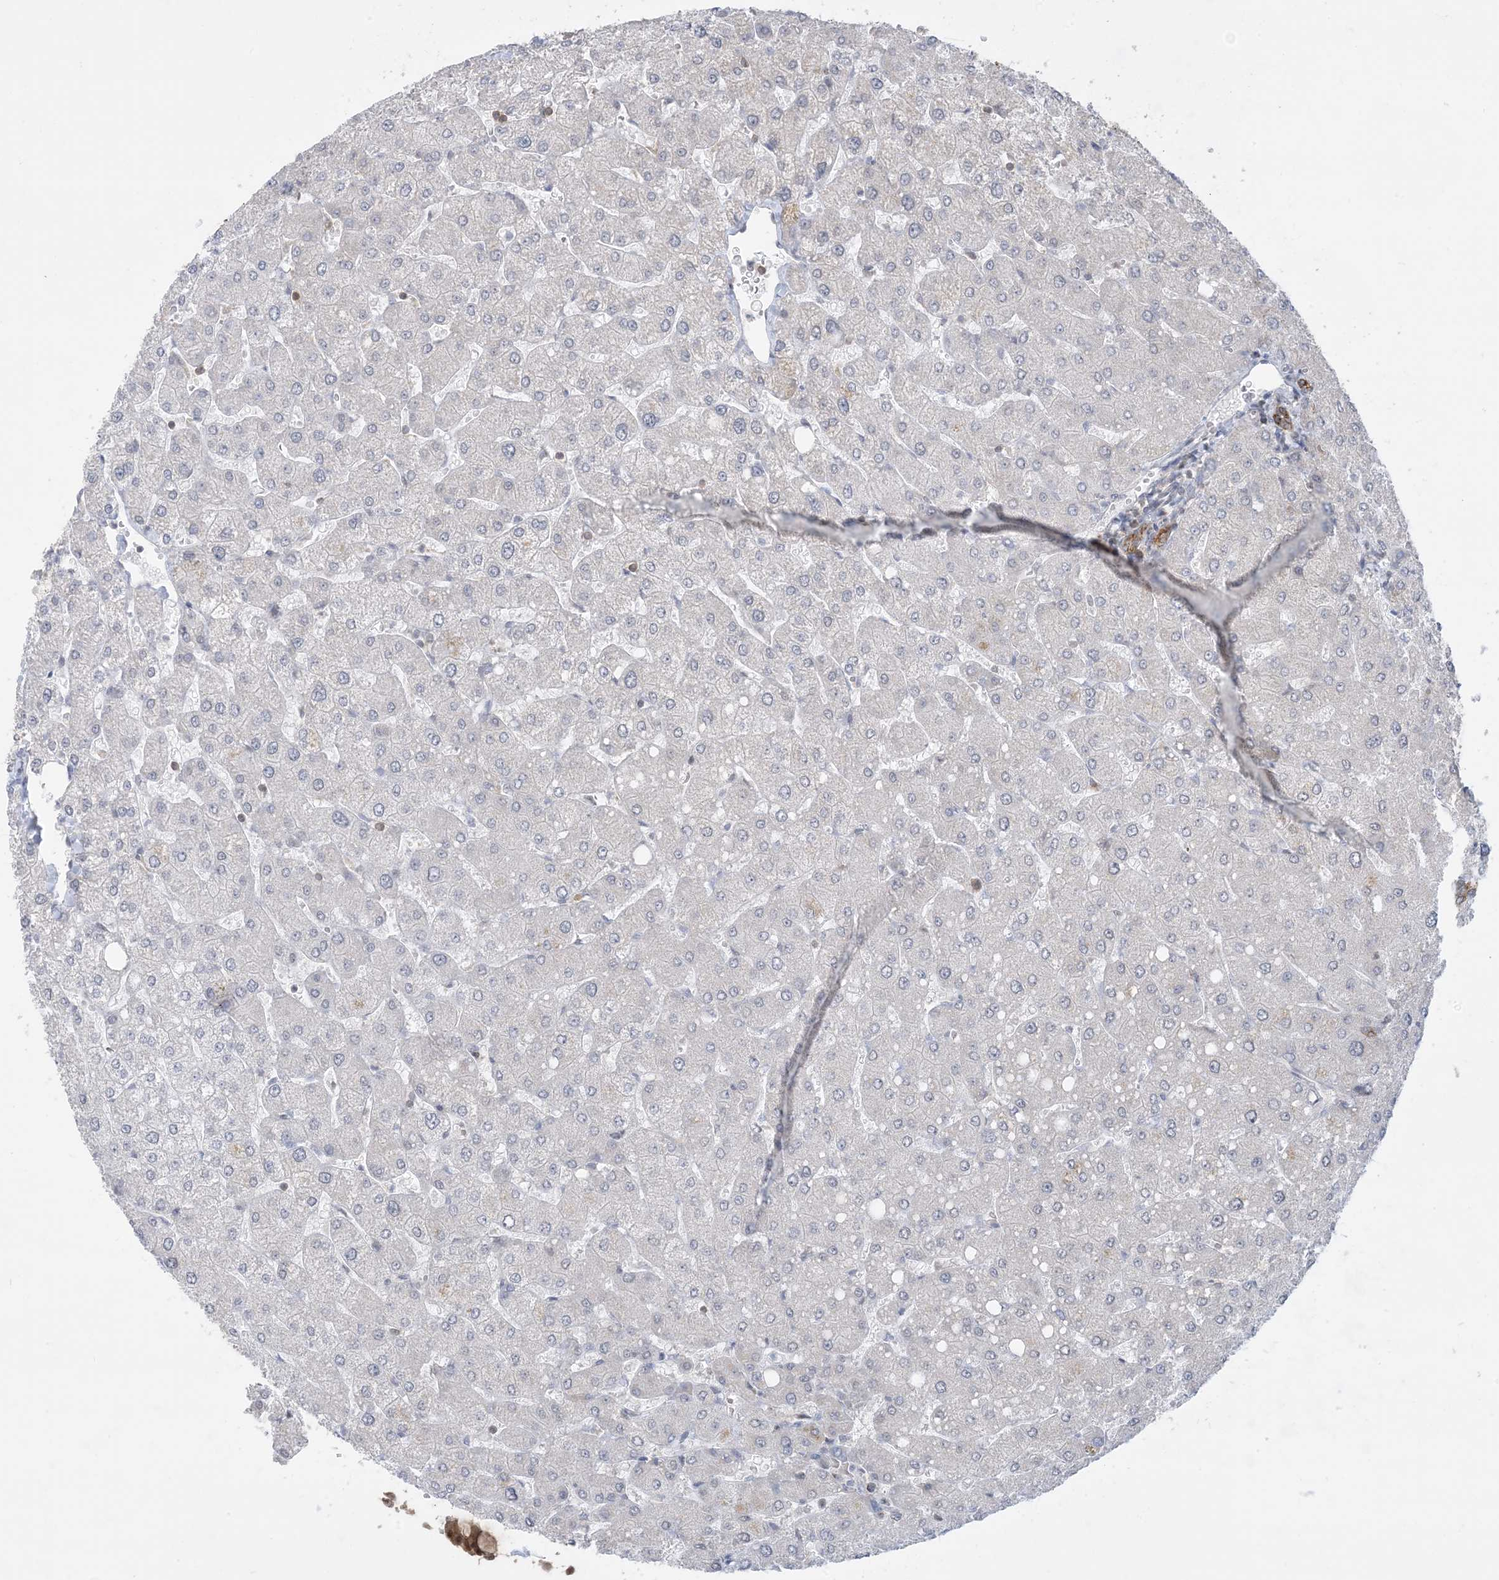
{"staining": {"intensity": "moderate", "quantity": ">75%", "location": "cytoplasmic/membranous"}, "tissue": "liver", "cell_type": "Cholangiocytes", "image_type": "normal", "snomed": [{"axis": "morphology", "description": "Normal tissue, NOS"}, {"axis": "topography", "description": "Liver"}], "caption": "A high-resolution image shows IHC staining of normal liver, which exhibits moderate cytoplasmic/membranous expression in about >75% of cholangiocytes. (Stains: DAB in brown, nuclei in blue, Microscopy: brightfield microscopy at high magnification).", "gene": "CASP4", "patient": {"sex": "male", "age": 55}}